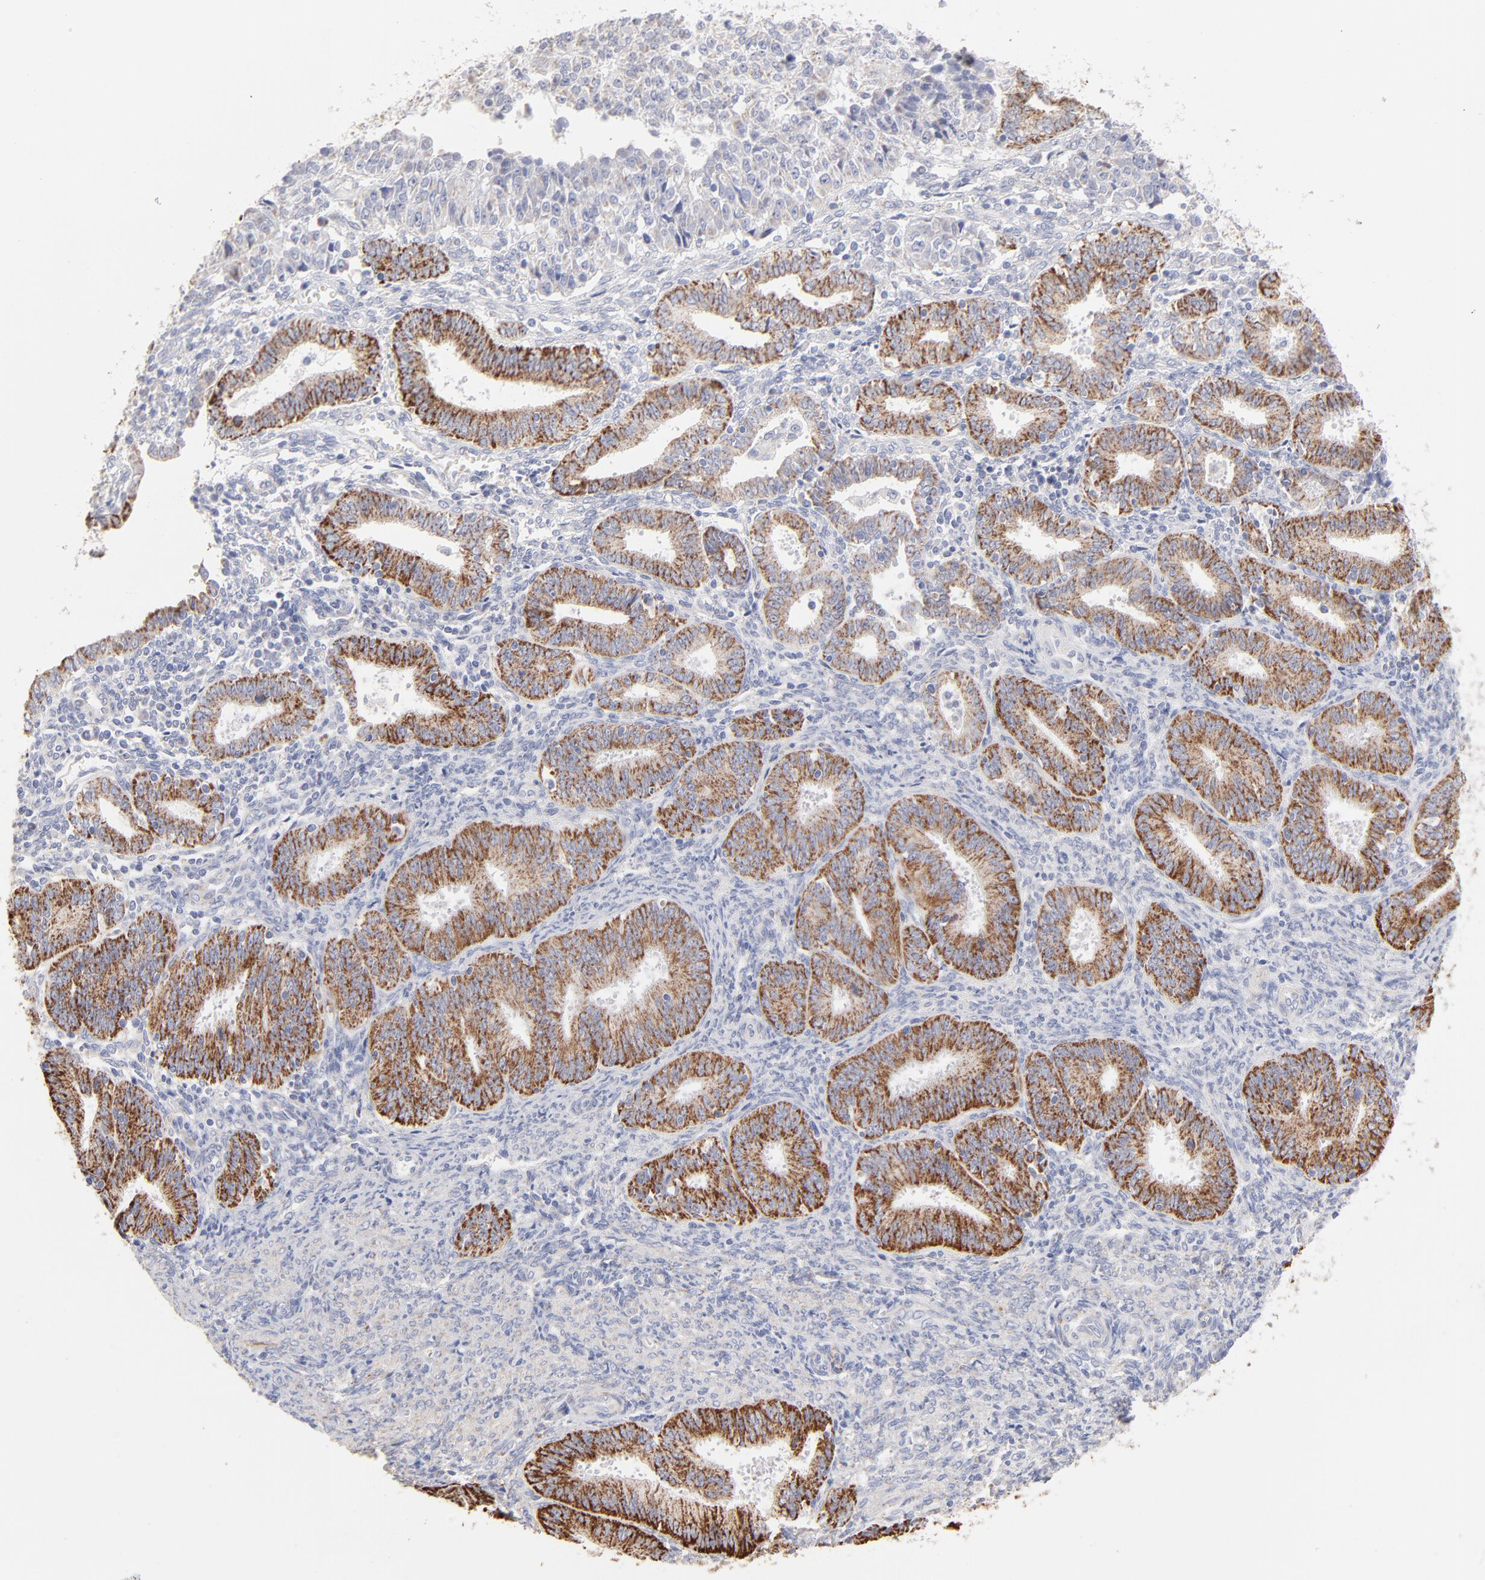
{"staining": {"intensity": "strong", "quantity": ">75%", "location": "cytoplasmic/membranous"}, "tissue": "endometrial cancer", "cell_type": "Tumor cells", "image_type": "cancer", "snomed": [{"axis": "morphology", "description": "Adenocarcinoma, NOS"}, {"axis": "topography", "description": "Endometrium"}], "caption": "Immunohistochemical staining of endometrial adenocarcinoma reveals high levels of strong cytoplasmic/membranous staining in about >75% of tumor cells. (DAB (3,3'-diaminobenzidine) IHC, brown staining for protein, blue staining for nuclei).", "gene": "TST", "patient": {"sex": "female", "age": 42}}